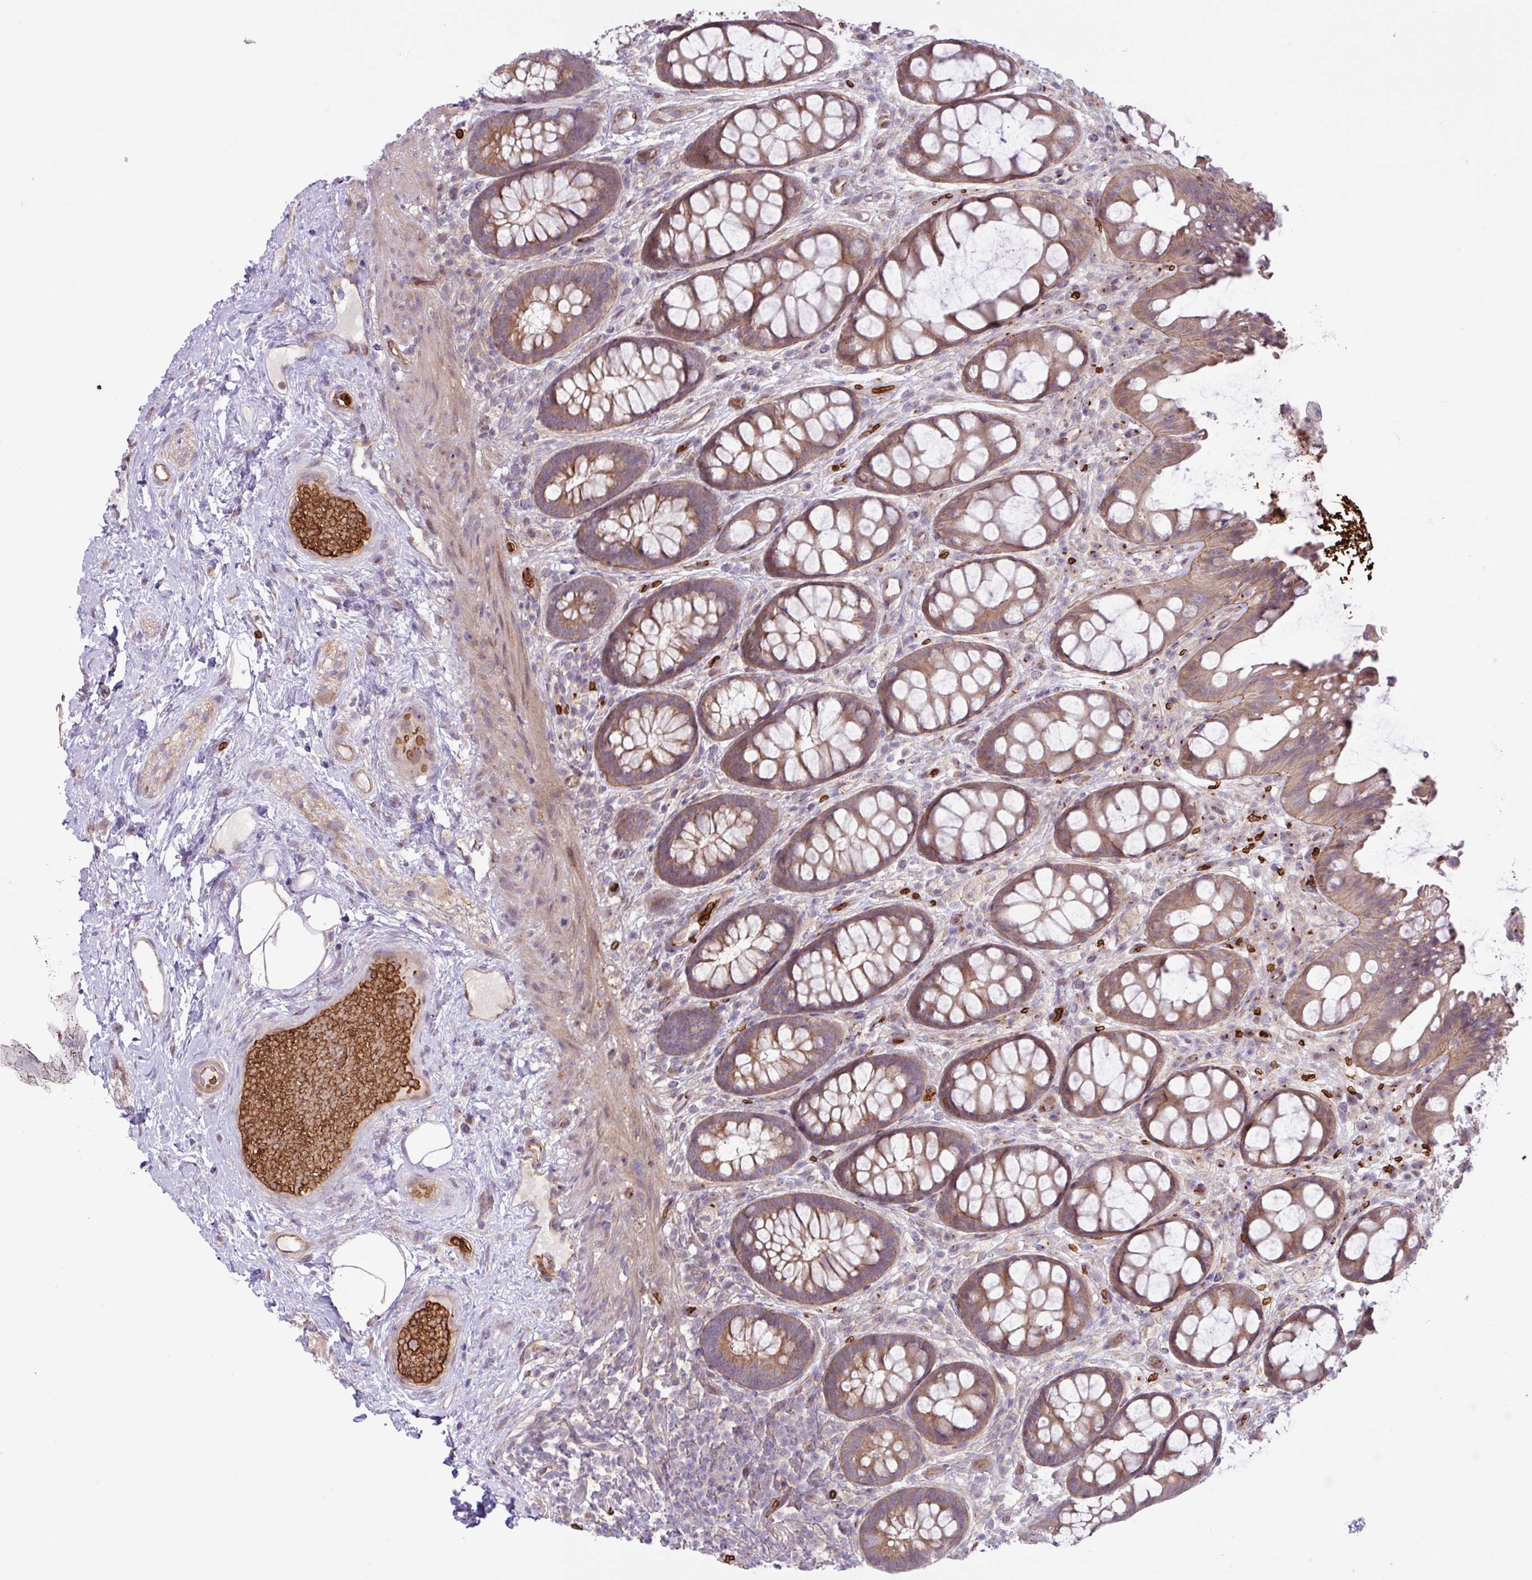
{"staining": {"intensity": "weak", "quantity": ">75%", "location": "cytoplasmic/membranous"}, "tissue": "rectum", "cell_type": "Glandular cells", "image_type": "normal", "snomed": [{"axis": "morphology", "description": "Normal tissue, NOS"}, {"axis": "topography", "description": "Rectum"}], "caption": "Rectum stained with DAB IHC exhibits low levels of weak cytoplasmic/membranous staining in about >75% of glandular cells. (DAB (3,3'-diaminobenzidine) = brown stain, brightfield microscopy at high magnification).", "gene": "RAD21L1", "patient": {"sex": "female", "age": 67}}